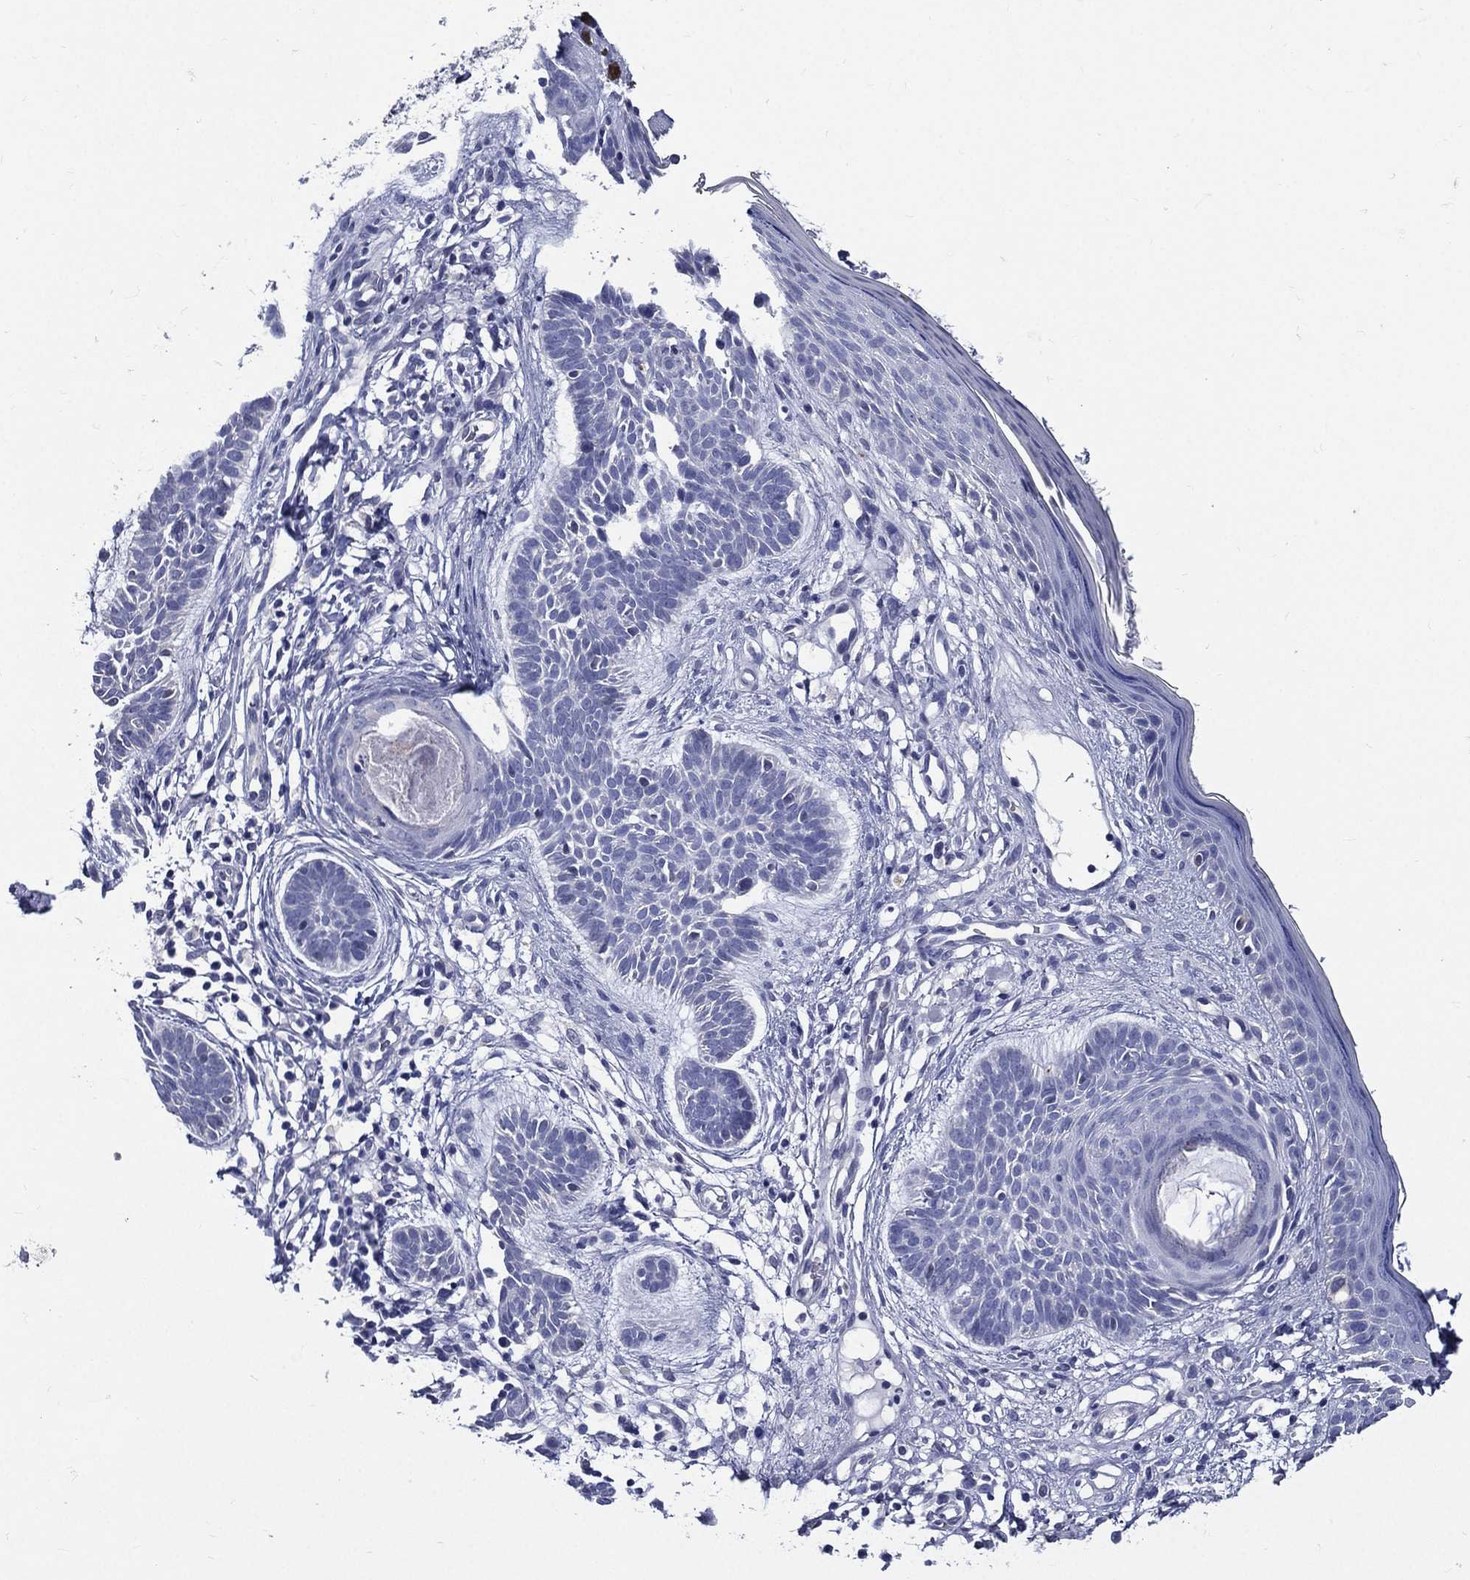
{"staining": {"intensity": "negative", "quantity": "none", "location": "none"}, "tissue": "skin cancer", "cell_type": "Tumor cells", "image_type": "cancer", "snomed": [{"axis": "morphology", "description": "Basal cell carcinoma"}, {"axis": "topography", "description": "Skin"}], "caption": "This is a image of IHC staining of skin cancer, which shows no positivity in tumor cells.", "gene": "DPYS", "patient": {"sex": "male", "age": 85}}